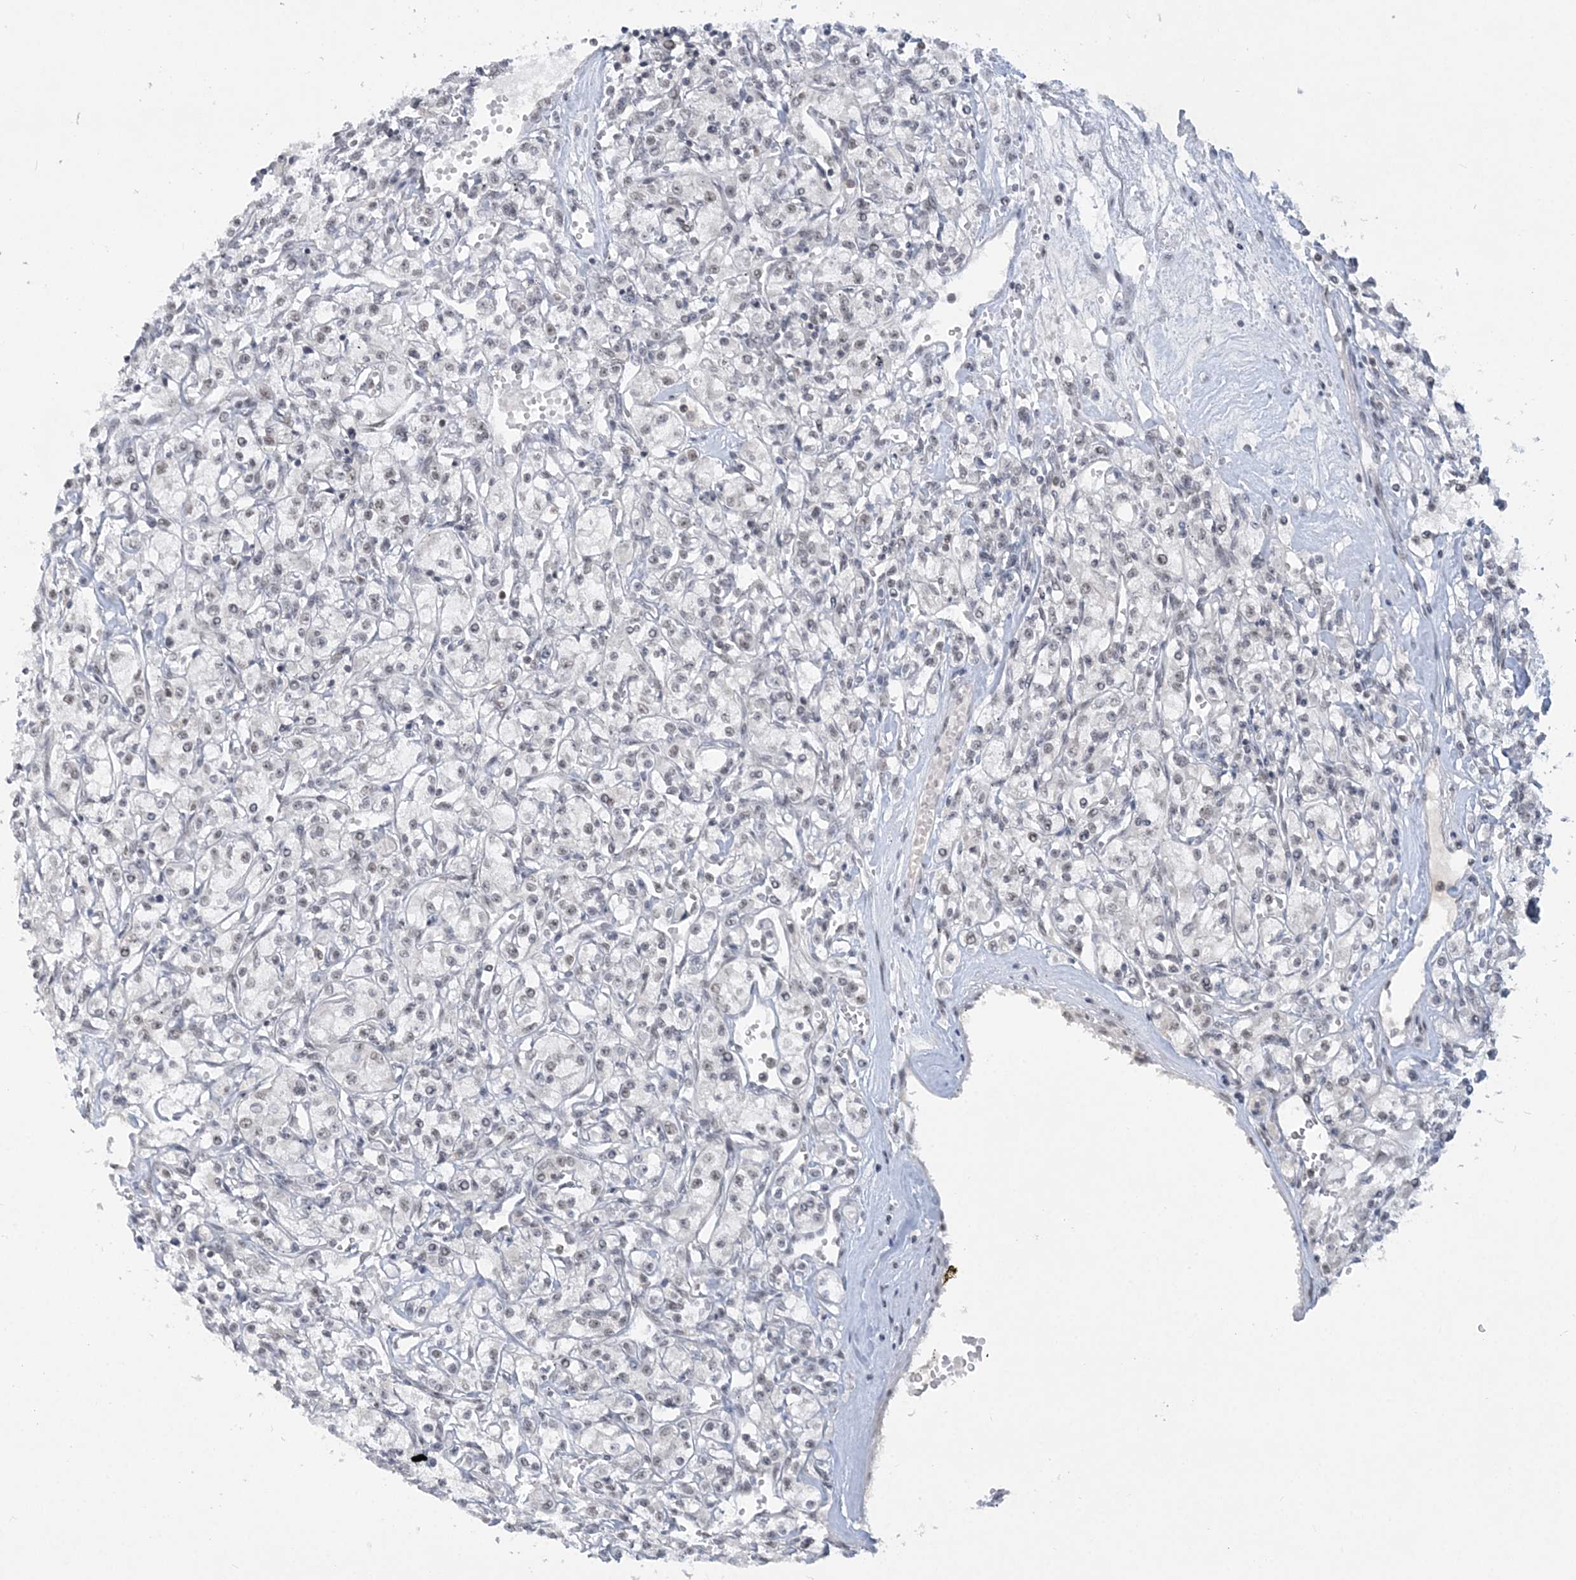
{"staining": {"intensity": "negative", "quantity": "none", "location": "none"}, "tissue": "renal cancer", "cell_type": "Tumor cells", "image_type": "cancer", "snomed": [{"axis": "morphology", "description": "Adenocarcinoma, NOS"}, {"axis": "topography", "description": "Kidney"}], "caption": "This is an immunohistochemistry (IHC) image of renal adenocarcinoma. There is no positivity in tumor cells.", "gene": "KMT2D", "patient": {"sex": "female", "age": 59}}